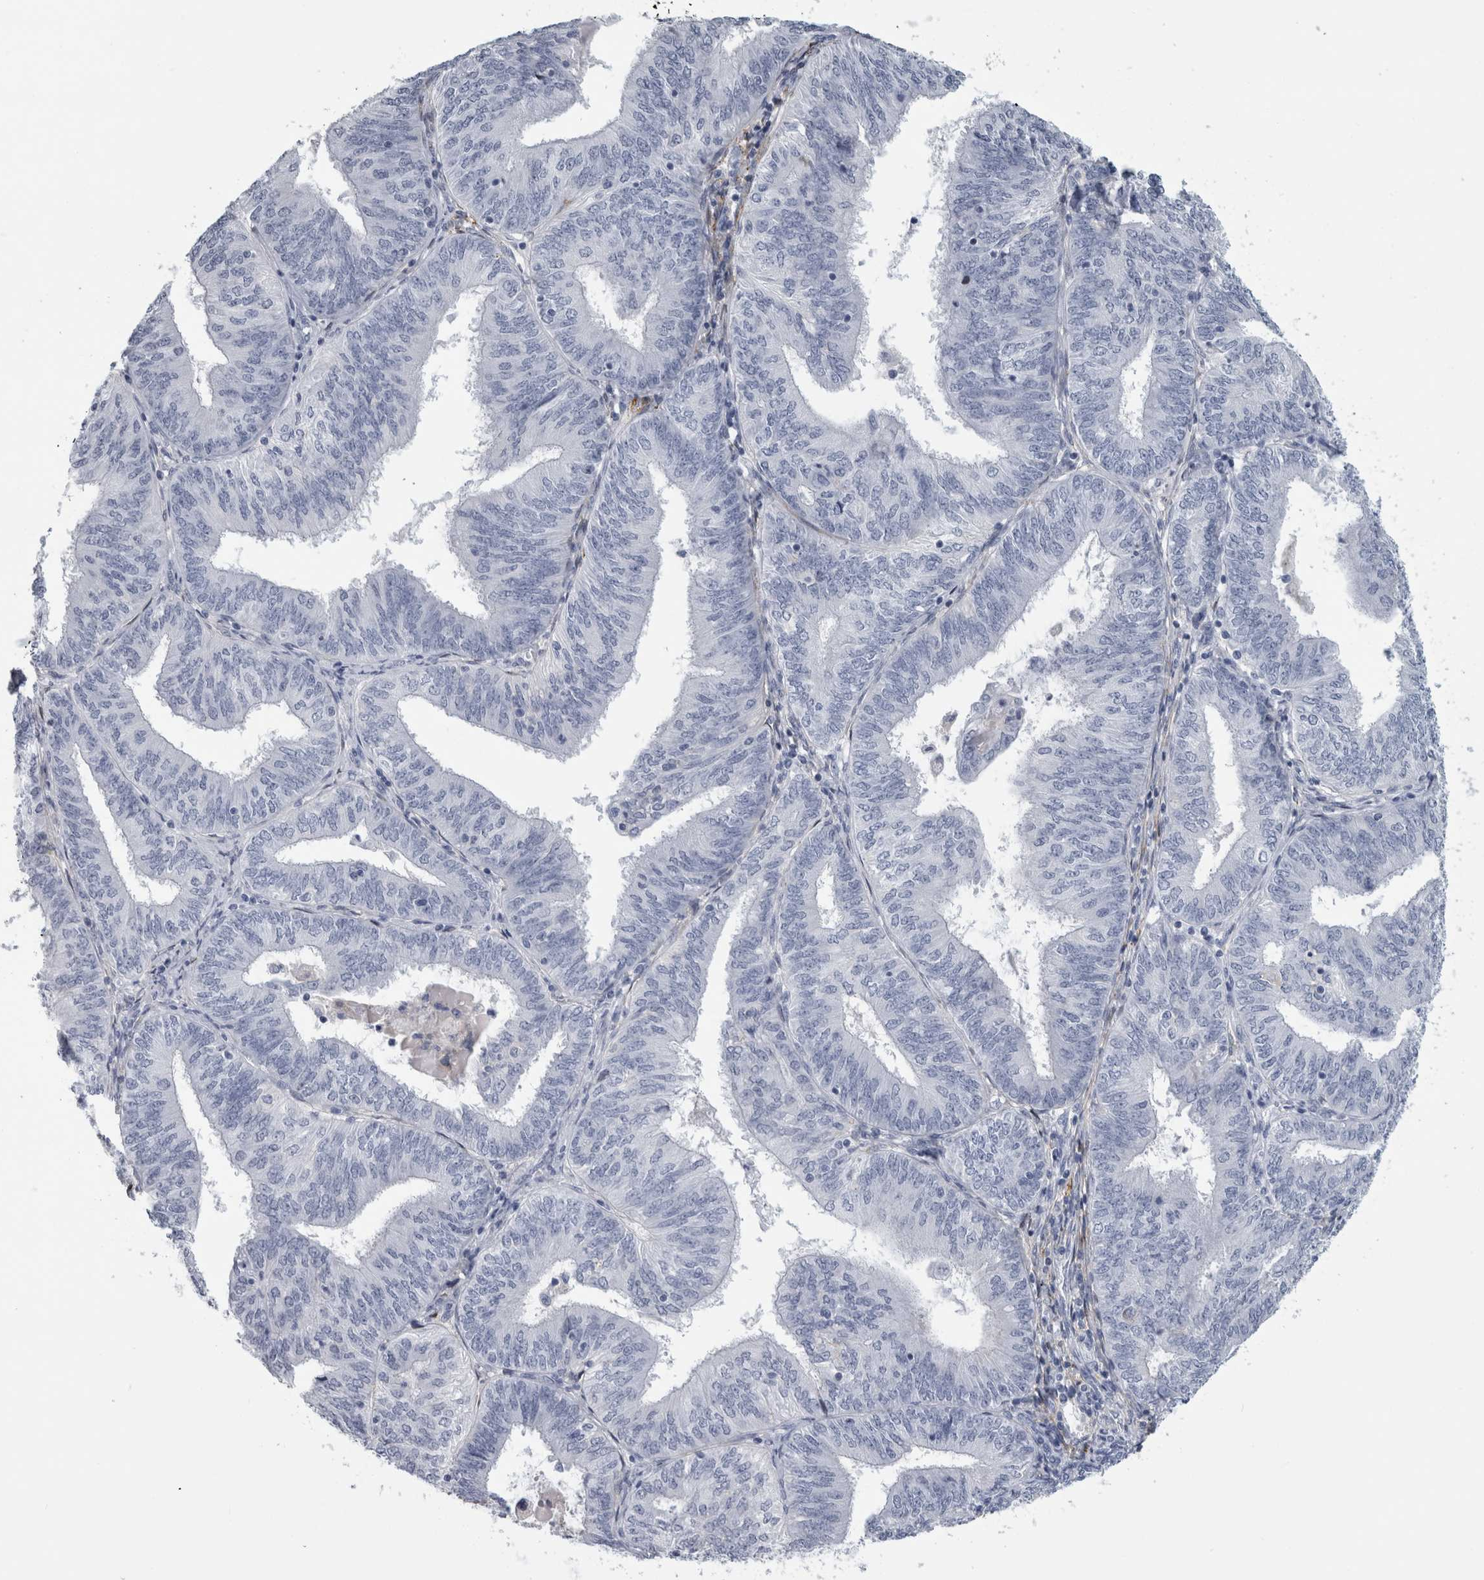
{"staining": {"intensity": "negative", "quantity": "none", "location": "none"}, "tissue": "endometrial cancer", "cell_type": "Tumor cells", "image_type": "cancer", "snomed": [{"axis": "morphology", "description": "Adenocarcinoma, NOS"}, {"axis": "topography", "description": "Endometrium"}], "caption": "Immunohistochemistry (IHC) of human endometrial cancer demonstrates no staining in tumor cells. (DAB immunohistochemistry visualized using brightfield microscopy, high magnification).", "gene": "DNAJC24", "patient": {"sex": "female", "age": 58}}